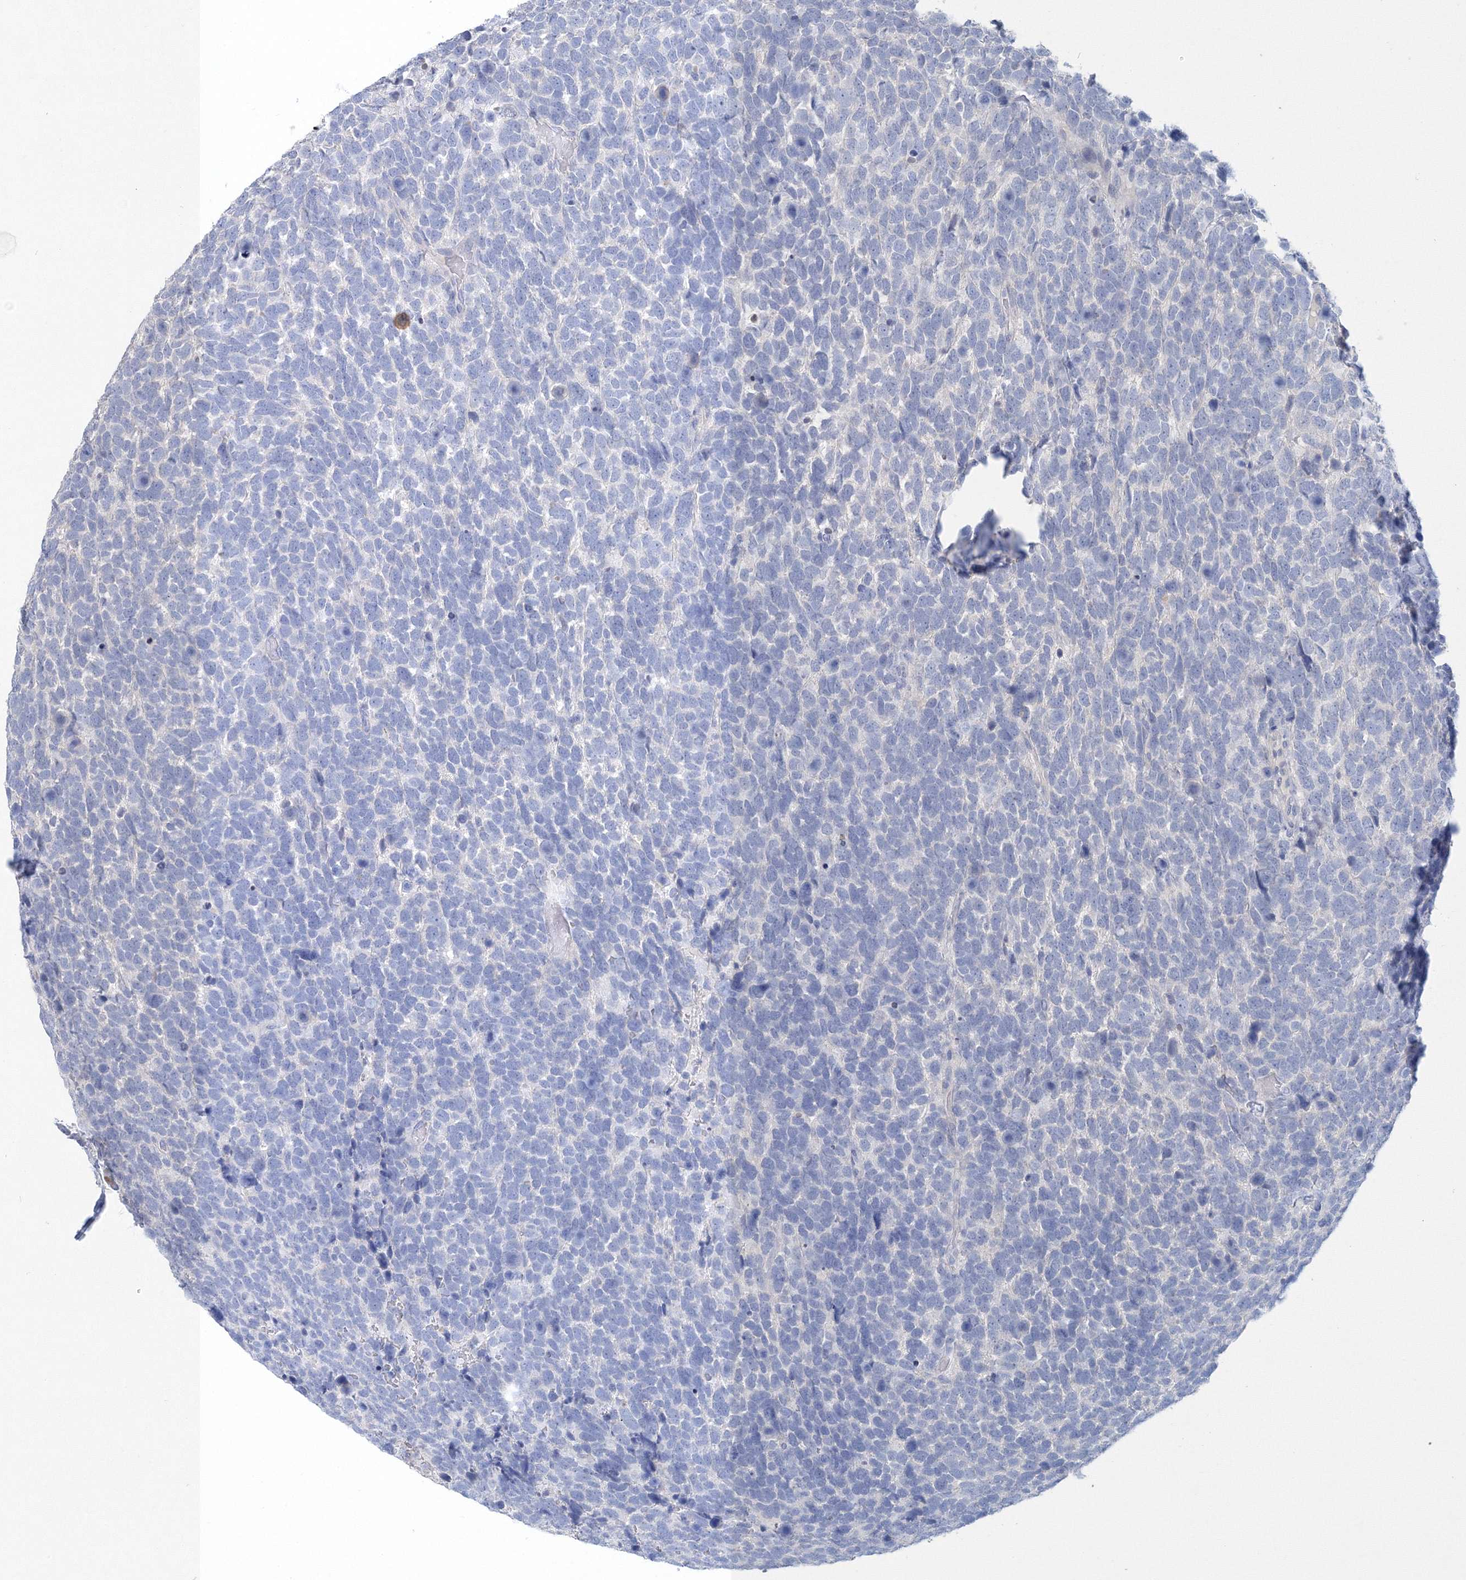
{"staining": {"intensity": "negative", "quantity": "none", "location": "none"}, "tissue": "urothelial cancer", "cell_type": "Tumor cells", "image_type": "cancer", "snomed": [{"axis": "morphology", "description": "Urothelial carcinoma, High grade"}, {"axis": "topography", "description": "Urinary bladder"}], "caption": "Urothelial cancer was stained to show a protein in brown. There is no significant staining in tumor cells.", "gene": "OSBPL6", "patient": {"sex": "female", "age": 82}}